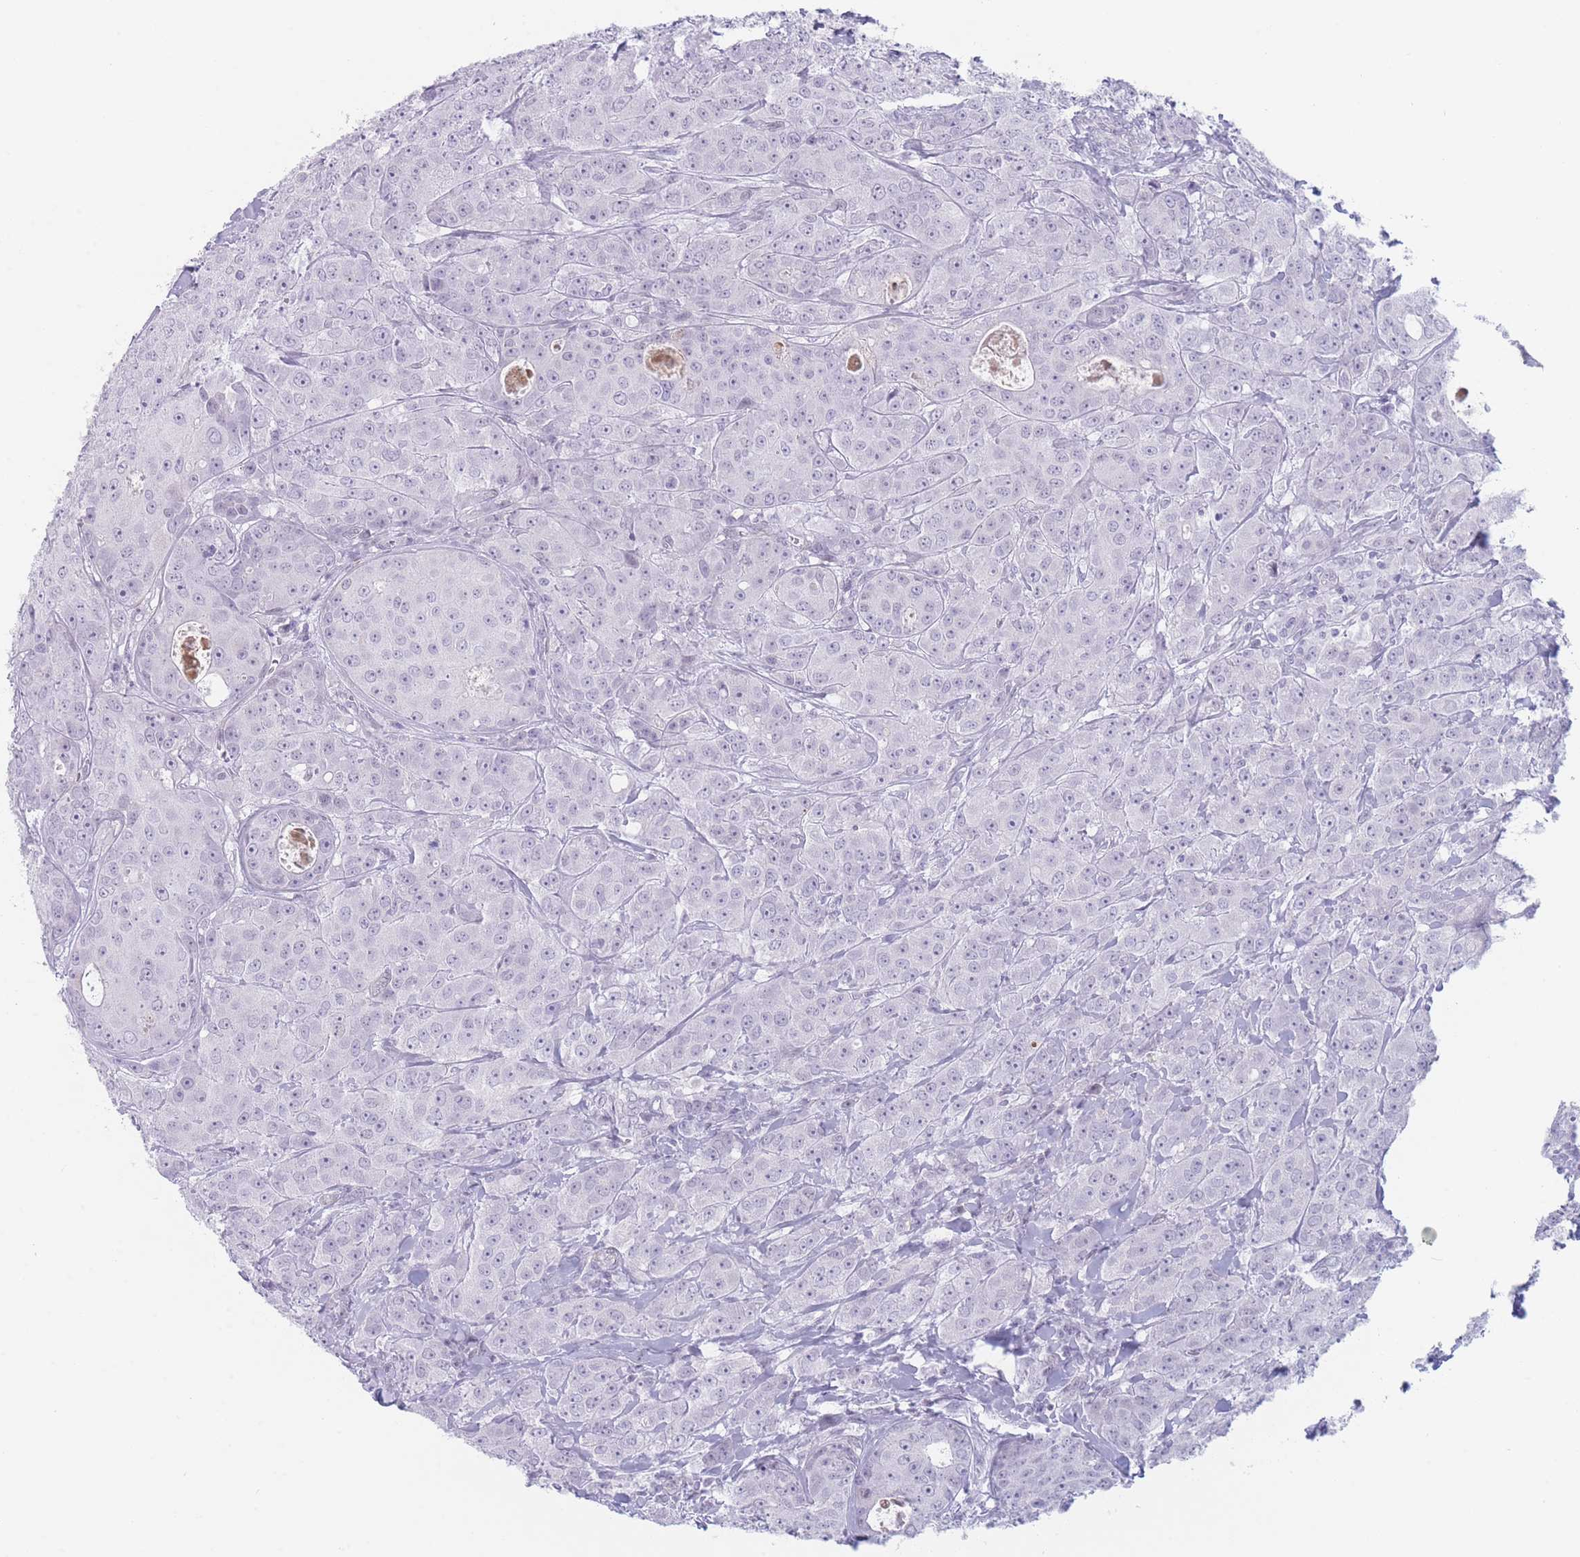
{"staining": {"intensity": "negative", "quantity": "none", "location": "none"}, "tissue": "breast cancer", "cell_type": "Tumor cells", "image_type": "cancer", "snomed": [{"axis": "morphology", "description": "Duct carcinoma"}, {"axis": "topography", "description": "Breast"}], "caption": "The immunohistochemistry photomicrograph has no significant positivity in tumor cells of invasive ductal carcinoma (breast) tissue.", "gene": "IFNA6", "patient": {"sex": "female", "age": 43}}